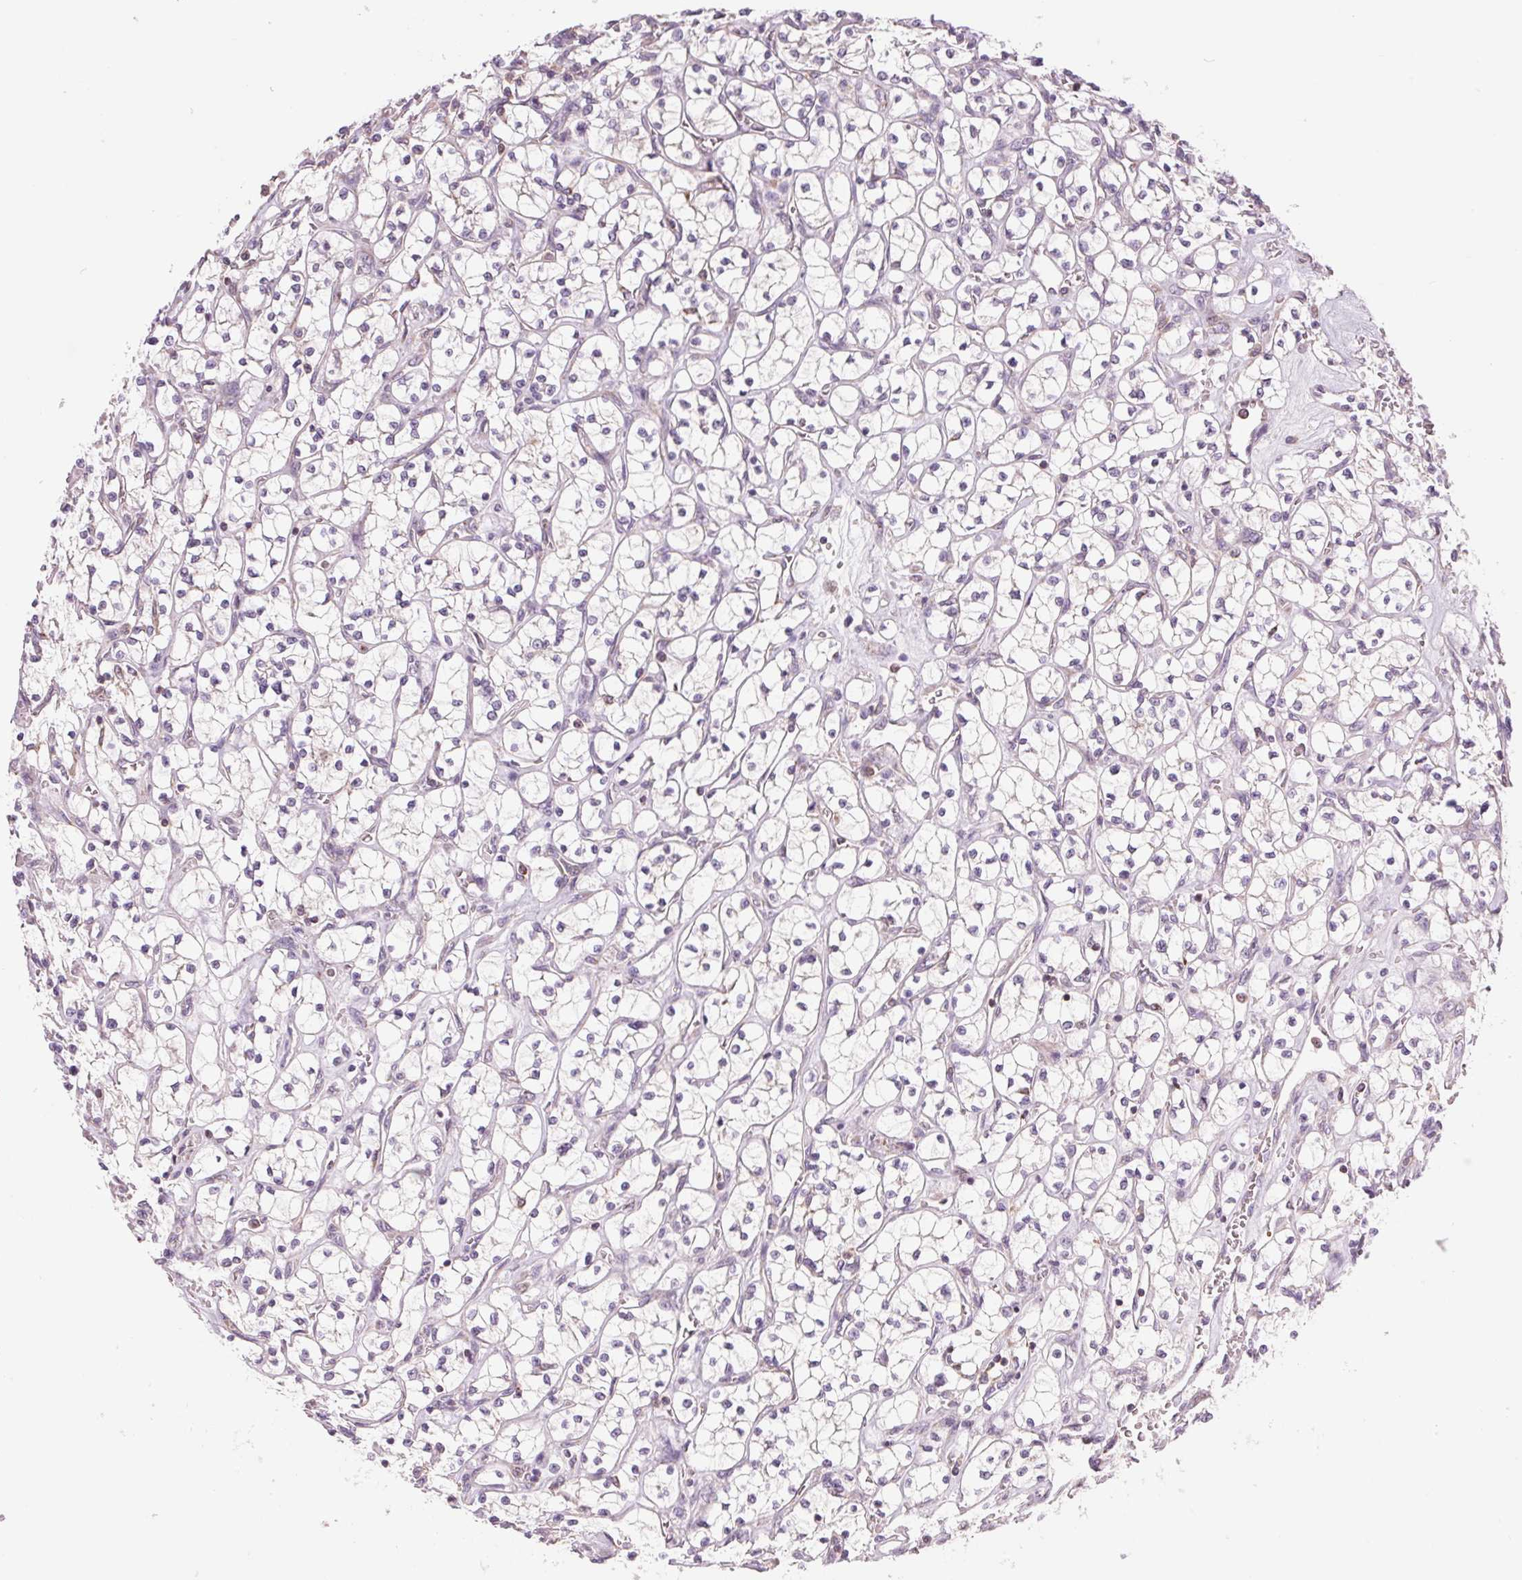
{"staining": {"intensity": "negative", "quantity": "none", "location": "none"}, "tissue": "renal cancer", "cell_type": "Tumor cells", "image_type": "cancer", "snomed": [{"axis": "morphology", "description": "Adenocarcinoma, NOS"}, {"axis": "topography", "description": "Kidney"}], "caption": "Renal adenocarcinoma was stained to show a protein in brown. There is no significant positivity in tumor cells.", "gene": "COX6A1", "patient": {"sex": "female", "age": 64}}